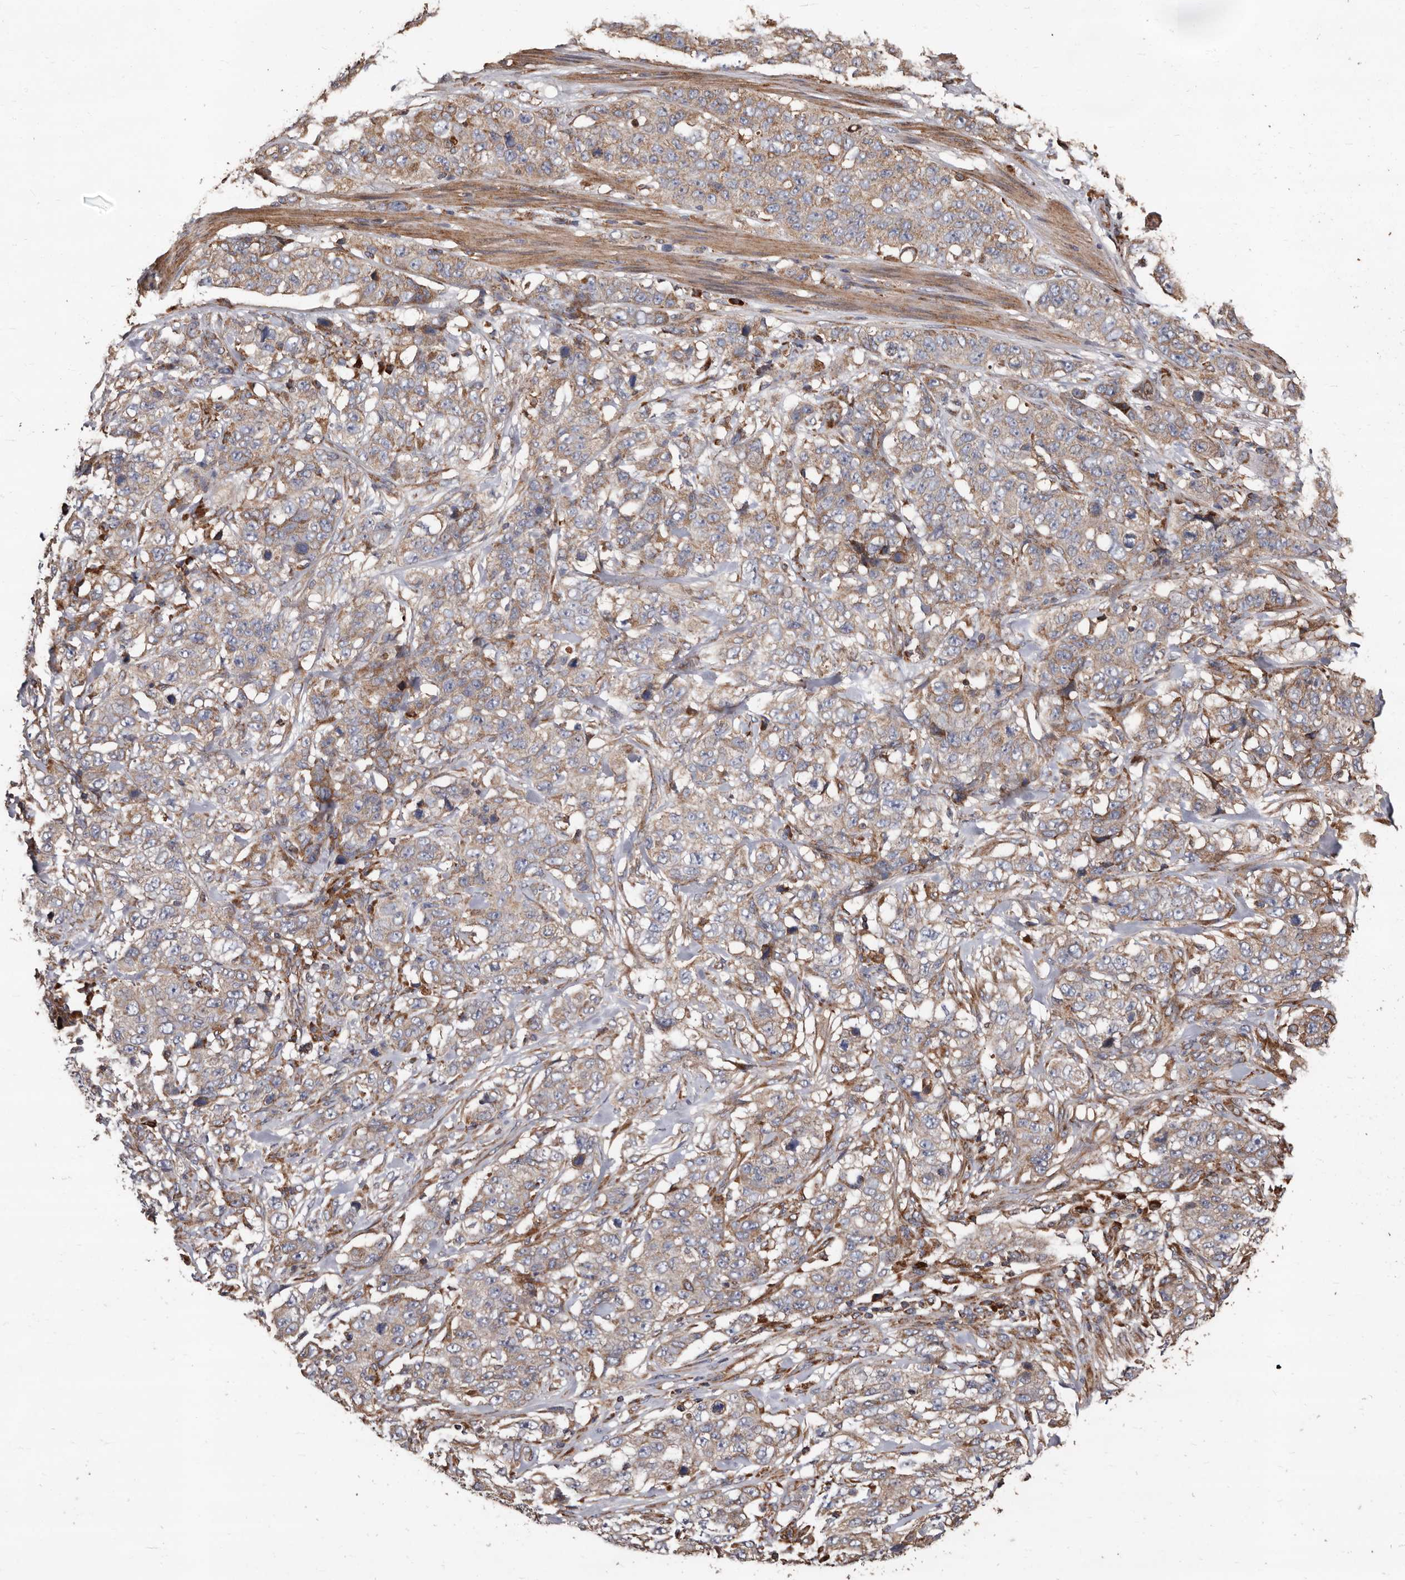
{"staining": {"intensity": "weak", "quantity": ">75%", "location": "cytoplasmic/membranous"}, "tissue": "stomach cancer", "cell_type": "Tumor cells", "image_type": "cancer", "snomed": [{"axis": "morphology", "description": "Adenocarcinoma, NOS"}, {"axis": "topography", "description": "Stomach"}], "caption": "Immunohistochemistry (IHC) photomicrograph of neoplastic tissue: human adenocarcinoma (stomach) stained using IHC demonstrates low levels of weak protein expression localized specifically in the cytoplasmic/membranous of tumor cells, appearing as a cytoplasmic/membranous brown color.", "gene": "OSGIN2", "patient": {"sex": "male", "age": 48}}